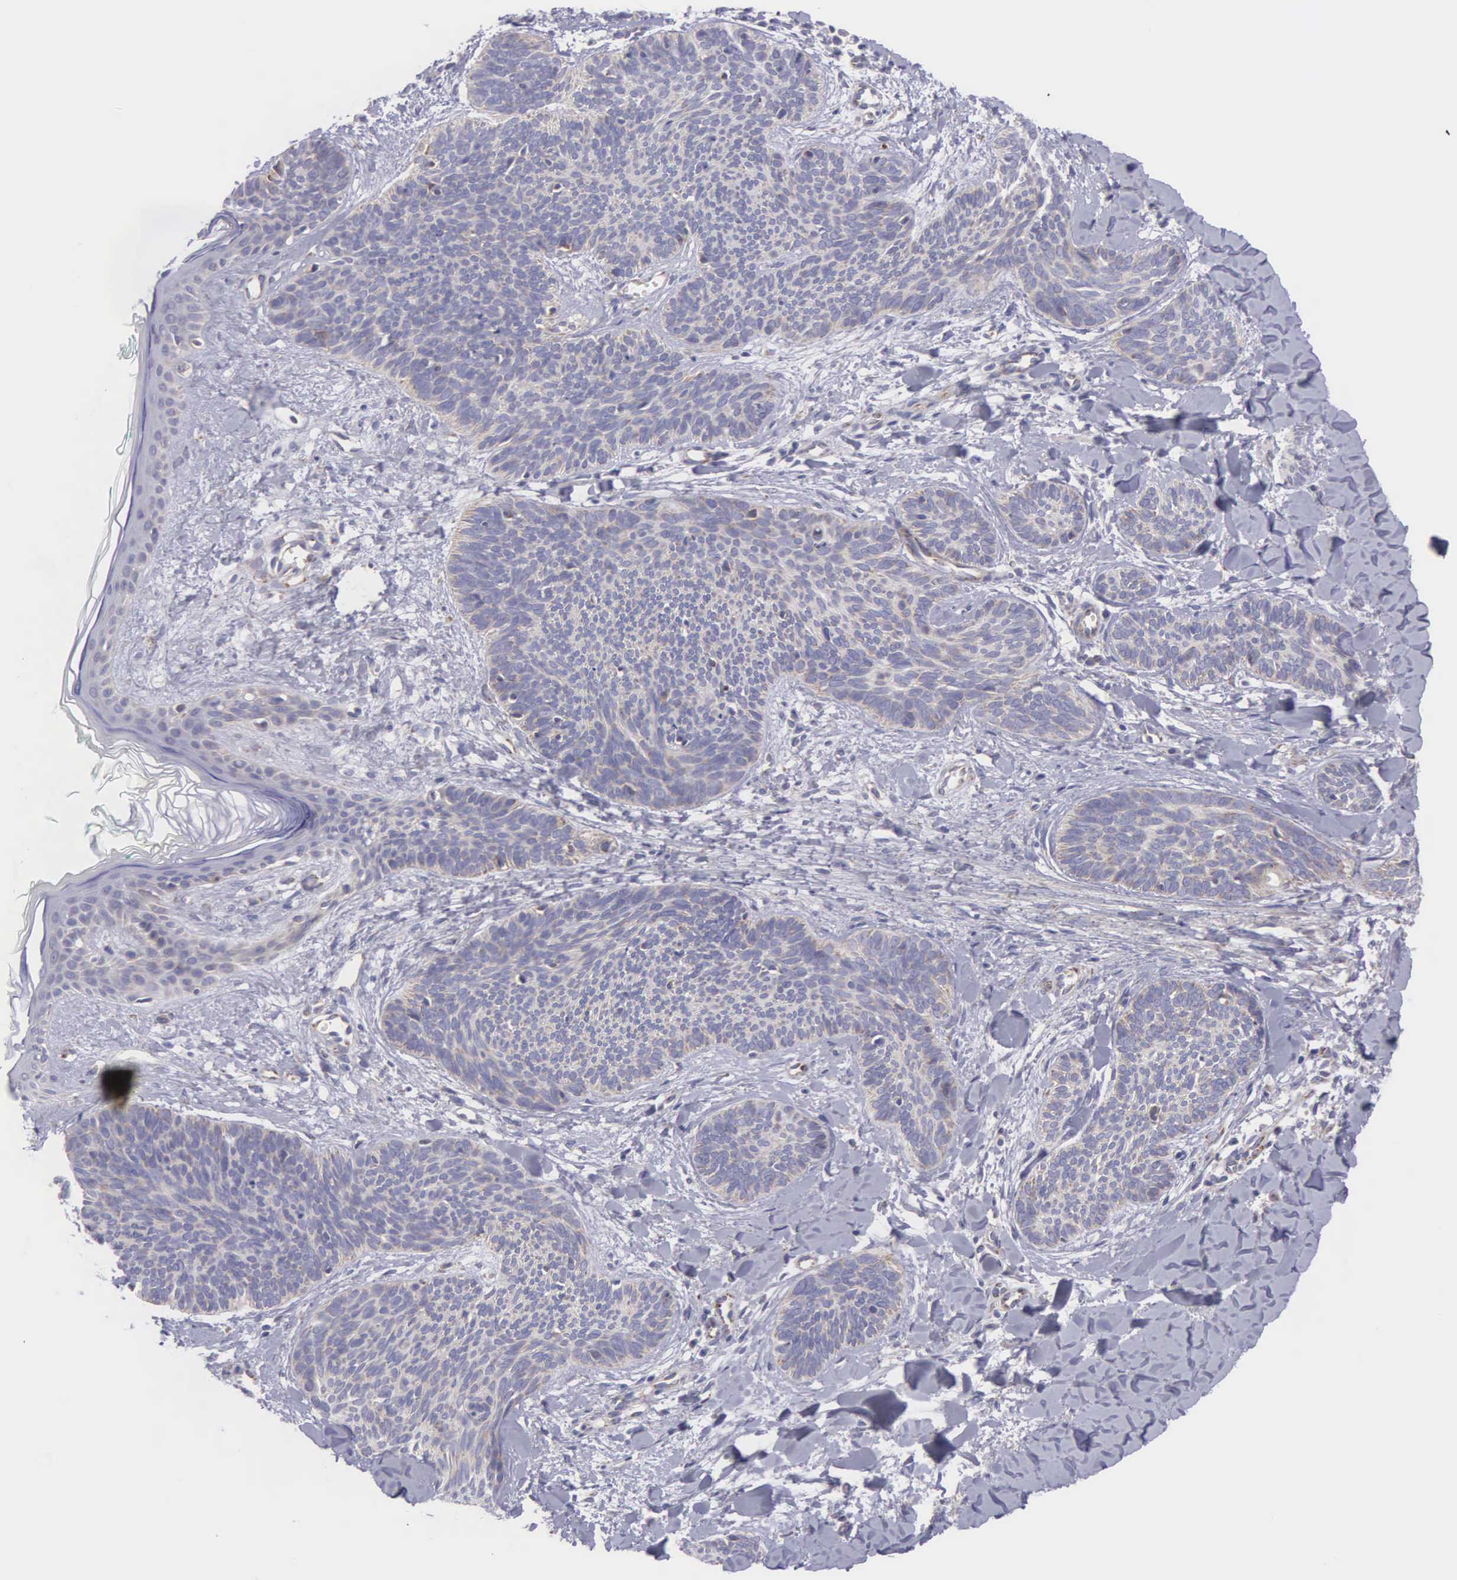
{"staining": {"intensity": "weak", "quantity": "<25%", "location": "cytoplasmic/membranous"}, "tissue": "skin cancer", "cell_type": "Tumor cells", "image_type": "cancer", "snomed": [{"axis": "morphology", "description": "Basal cell carcinoma"}, {"axis": "topography", "description": "Skin"}], "caption": "IHC histopathology image of neoplastic tissue: basal cell carcinoma (skin) stained with DAB demonstrates no significant protein positivity in tumor cells.", "gene": "SYNJ2BP", "patient": {"sex": "female", "age": 81}}